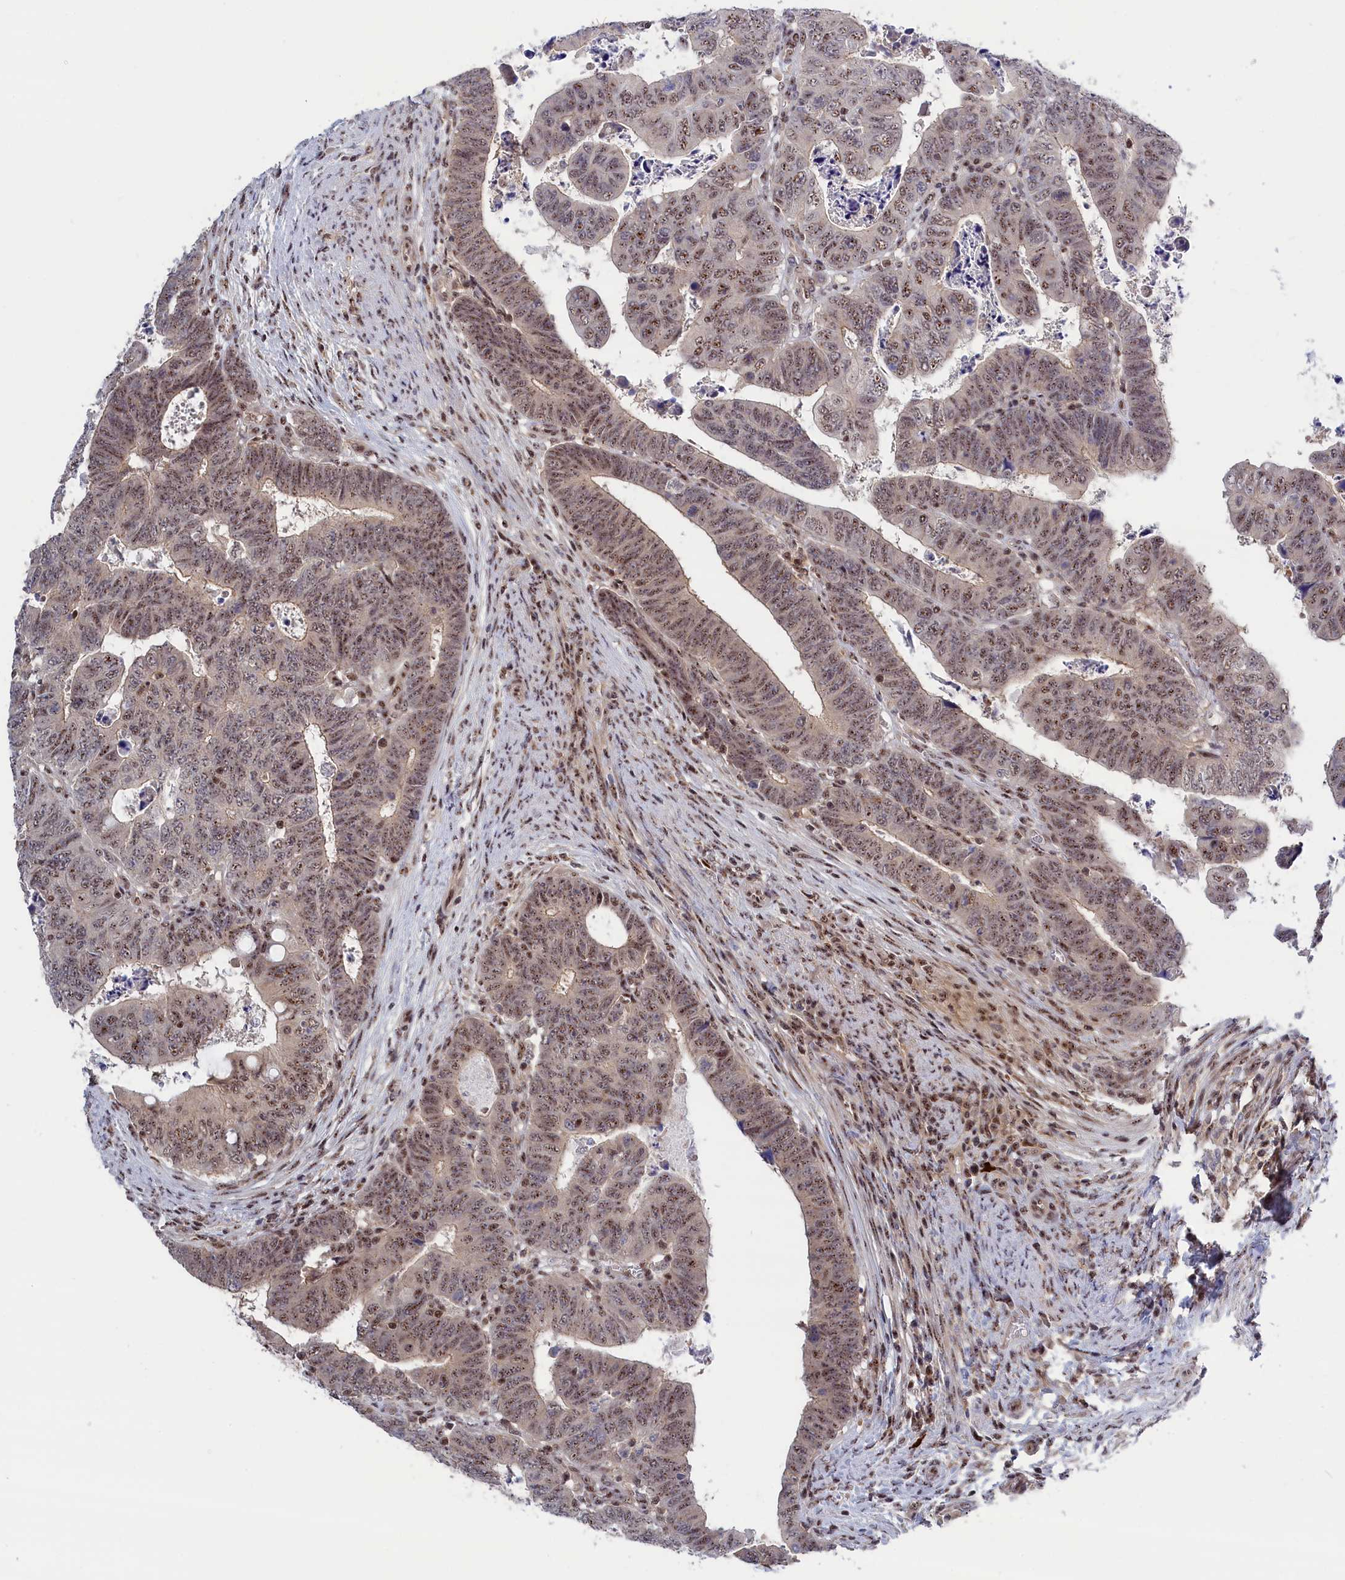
{"staining": {"intensity": "moderate", "quantity": ">75%", "location": "nuclear"}, "tissue": "colorectal cancer", "cell_type": "Tumor cells", "image_type": "cancer", "snomed": [{"axis": "morphology", "description": "Normal tissue, NOS"}, {"axis": "morphology", "description": "Adenocarcinoma, NOS"}, {"axis": "topography", "description": "Rectum"}], "caption": "About >75% of tumor cells in human adenocarcinoma (colorectal) demonstrate moderate nuclear protein staining as visualized by brown immunohistochemical staining.", "gene": "TAB1", "patient": {"sex": "female", "age": 65}}